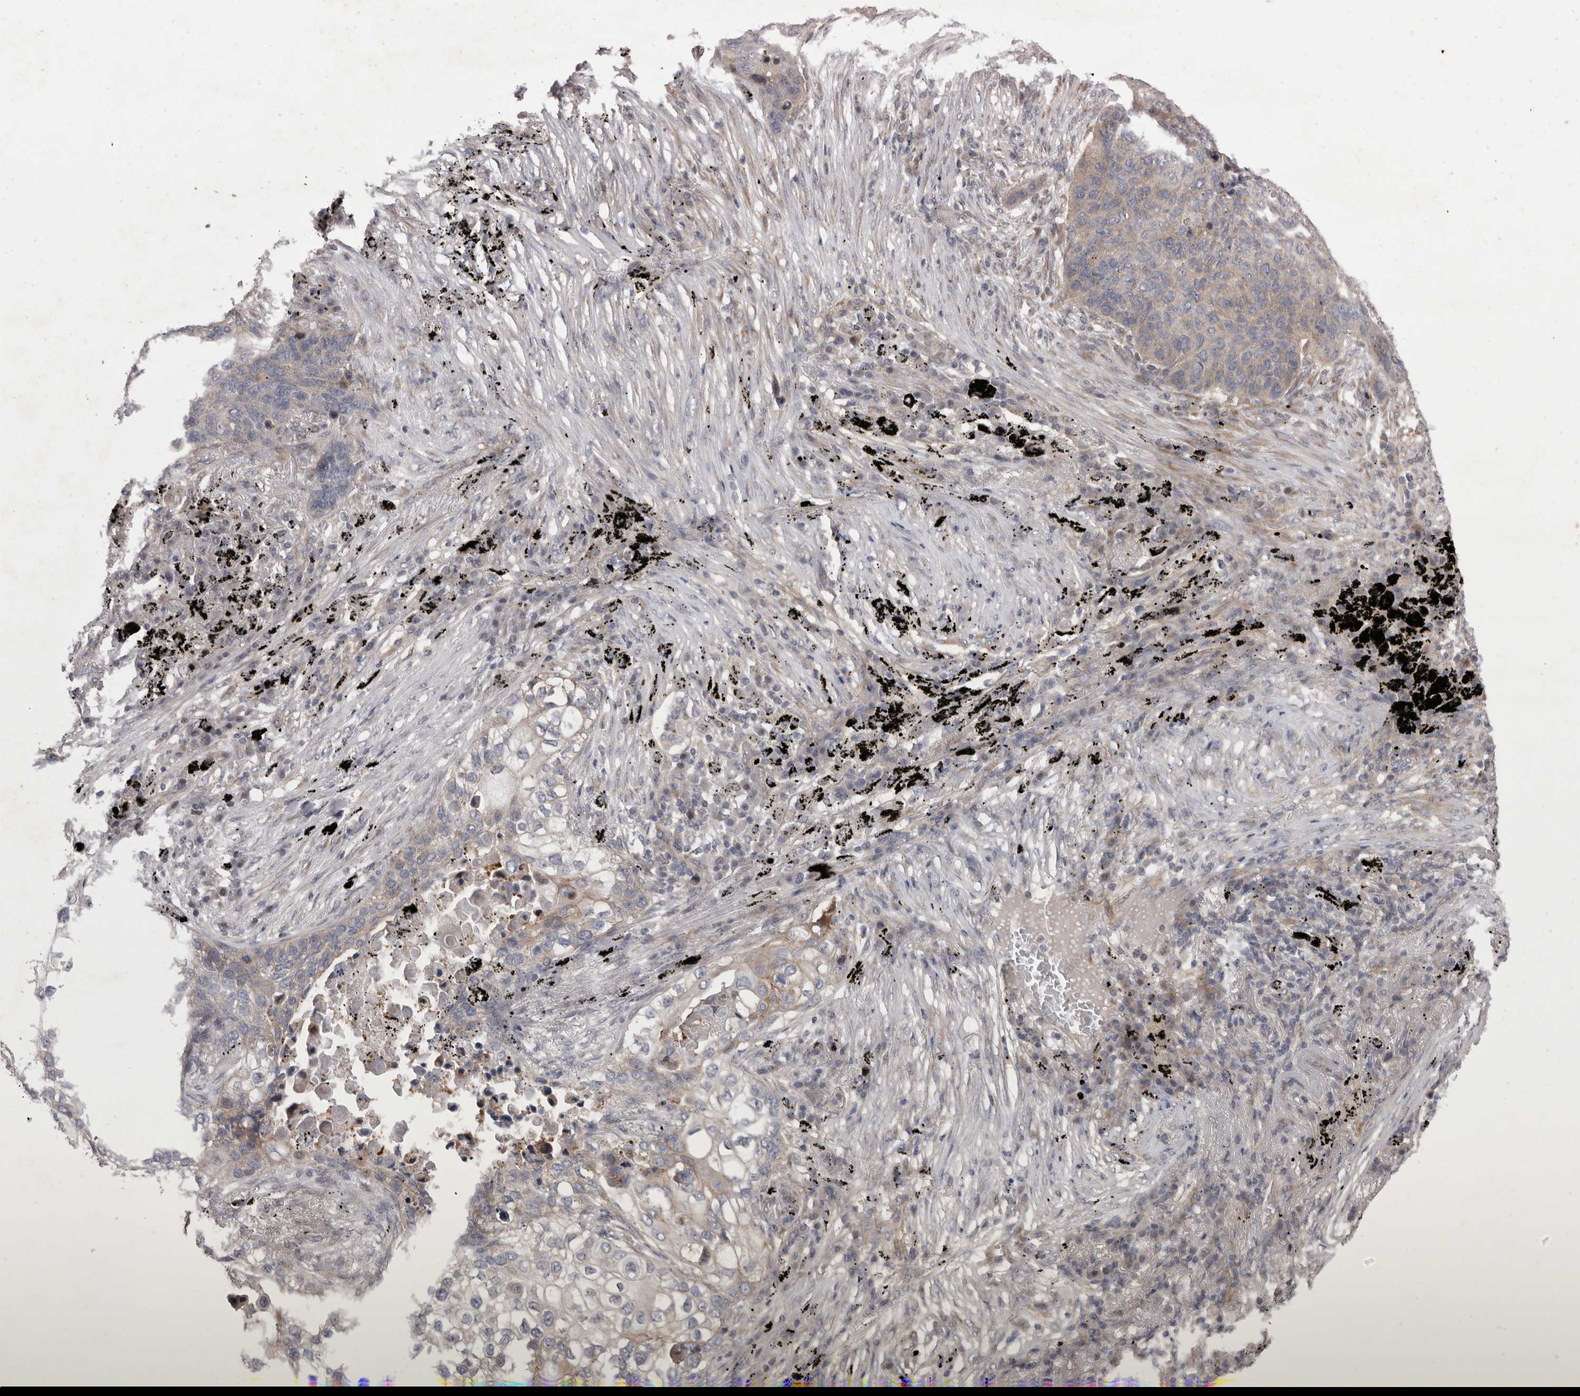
{"staining": {"intensity": "negative", "quantity": "none", "location": "none"}, "tissue": "lung cancer", "cell_type": "Tumor cells", "image_type": "cancer", "snomed": [{"axis": "morphology", "description": "Squamous cell carcinoma, NOS"}, {"axis": "topography", "description": "Lung"}], "caption": "Tumor cells are negative for brown protein staining in lung squamous cell carcinoma. Brightfield microscopy of immunohistochemistry (IHC) stained with DAB (3,3'-diaminobenzidine) (brown) and hematoxylin (blue), captured at high magnification.", "gene": "NENF", "patient": {"sex": "female", "age": 63}}